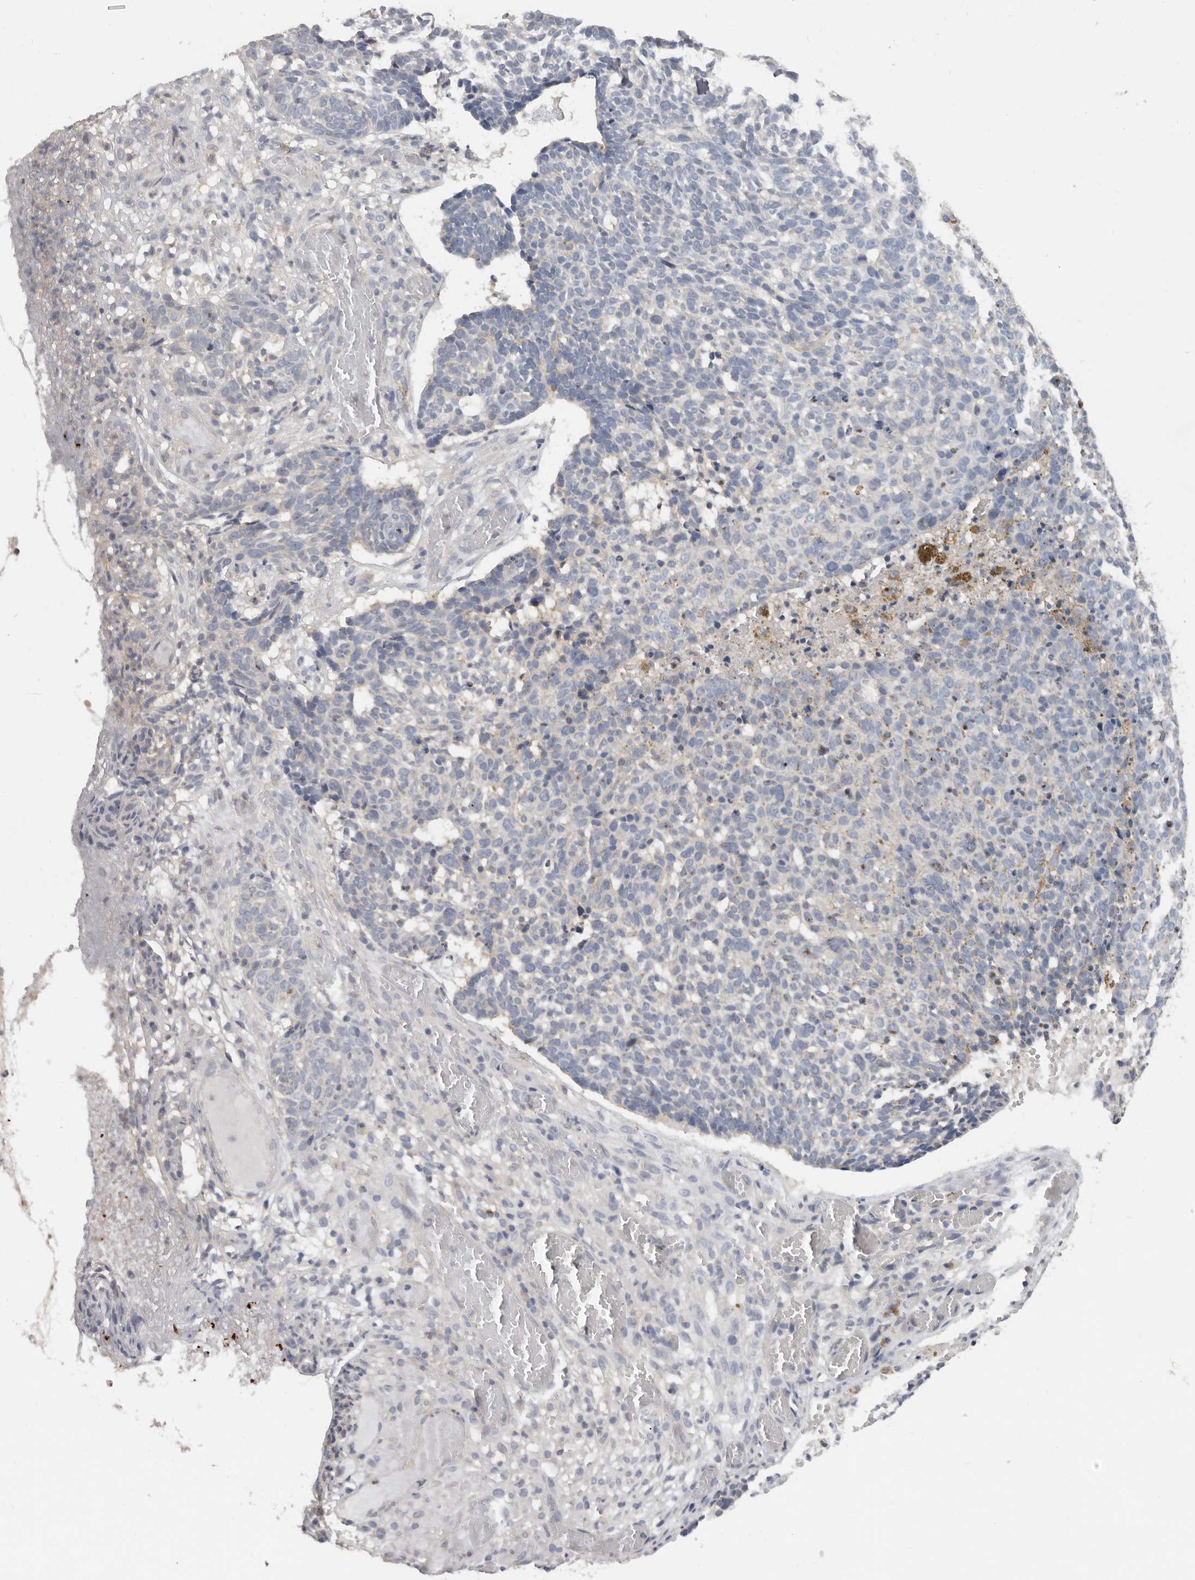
{"staining": {"intensity": "negative", "quantity": "none", "location": "none"}, "tissue": "skin cancer", "cell_type": "Tumor cells", "image_type": "cancer", "snomed": [{"axis": "morphology", "description": "Basal cell carcinoma"}, {"axis": "topography", "description": "Skin"}], "caption": "This is a histopathology image of immunohistochemistry (IHC) staining of basal cell carcinoma (skin), which shows no positivity in tumor cells.", "gene": "WDTC1", "patient": {"sex": "male", "age": 85}}